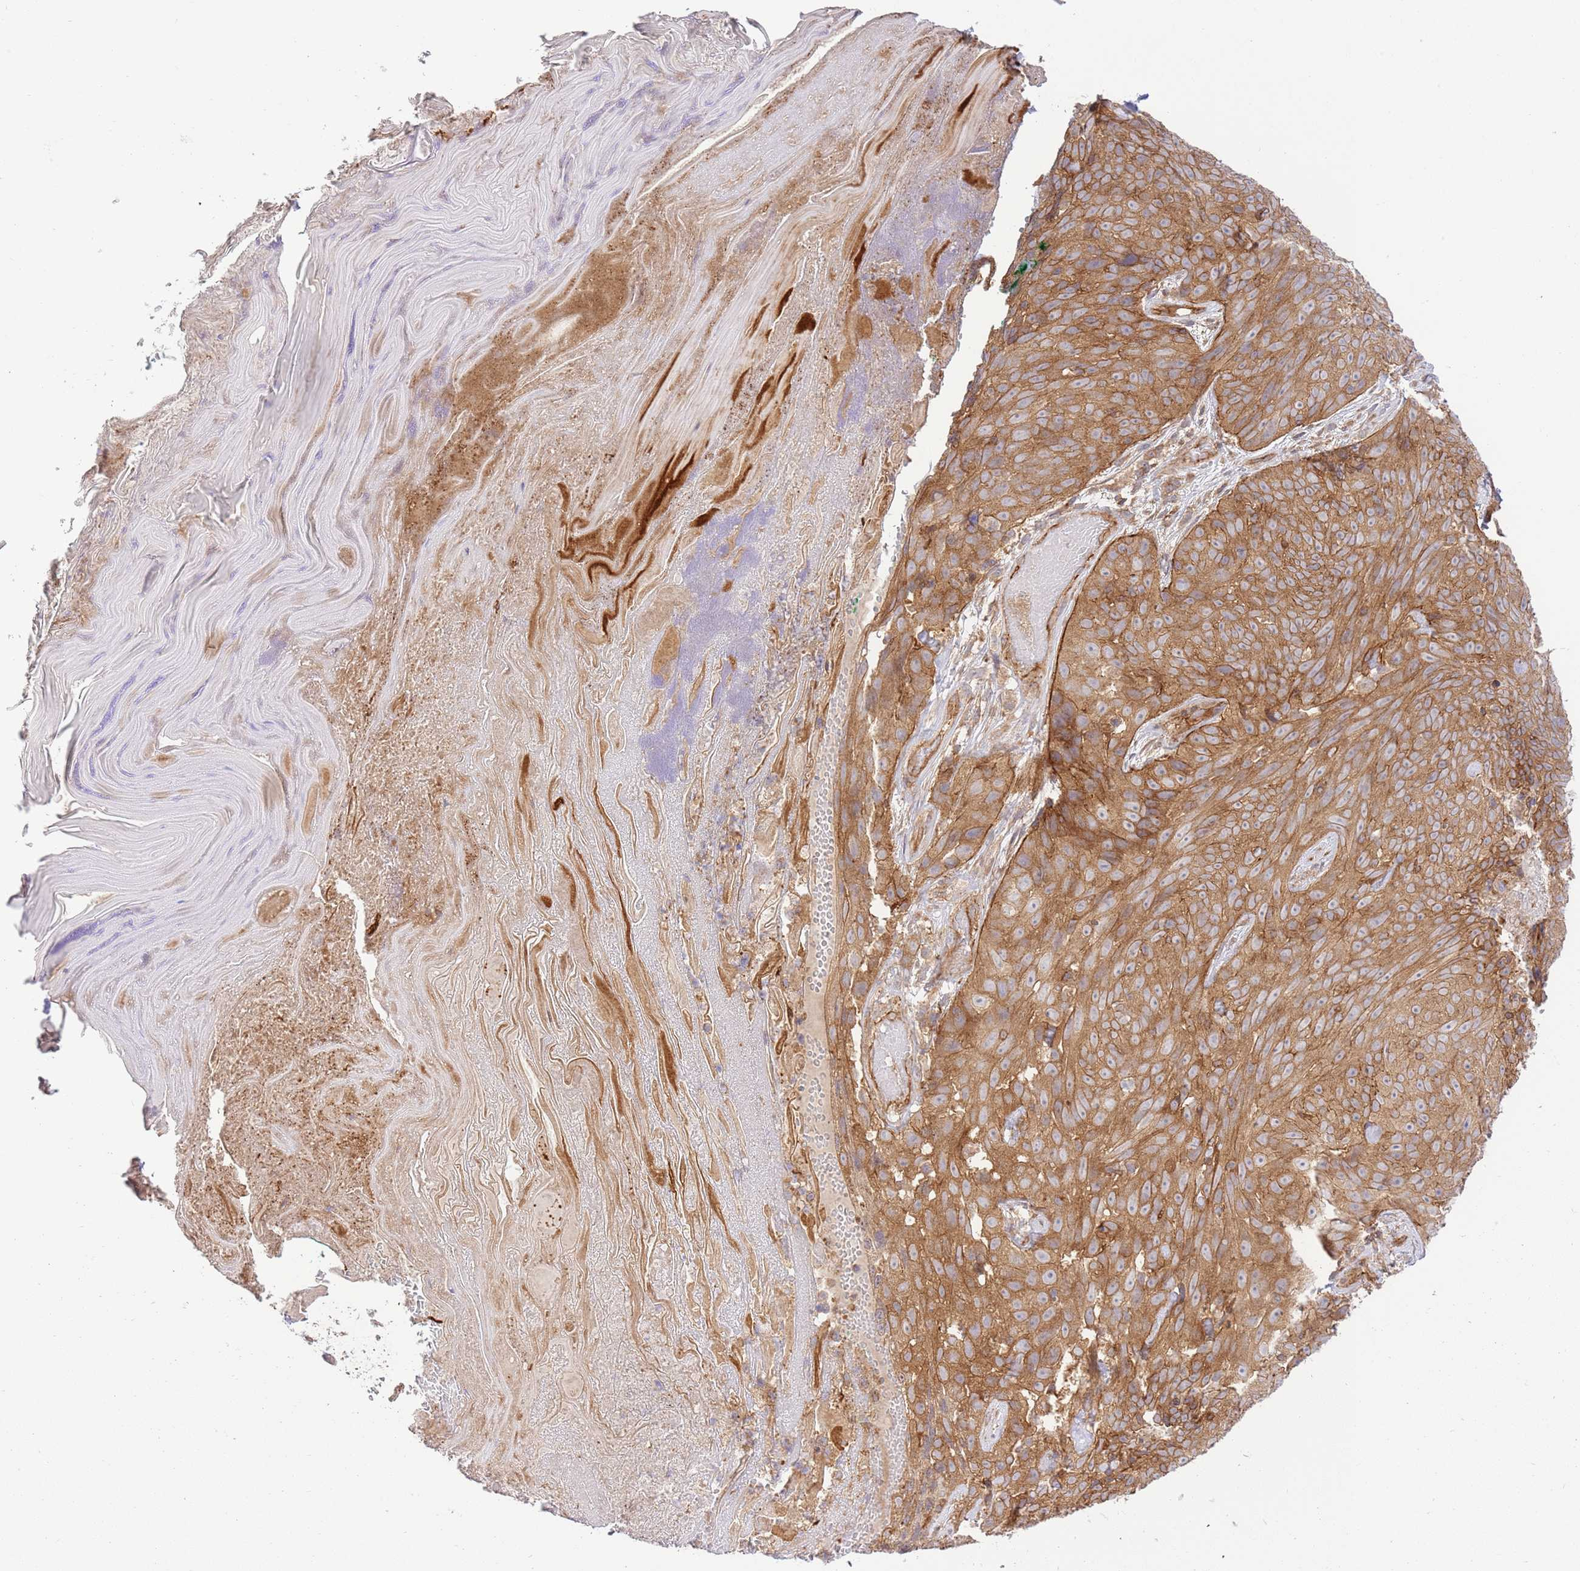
{"staining": {"intensity": "strong", "quantity": ">75%", "location": "cytoplasmic/membranous"}, "tissue": "skin cancer", "cell_type": "Tumor cells", "image_type": "cancer", "snomed": [{"axis": "morphology", "description": "Squamous cell carcinoma, NOS"}, {"axis": "topography", "description": "Skin"}], "caption": "A brown stain shows strong cytoplasmic/membranous positivity of a protein in human skin cancer tumor cells.", "gene": "EFCAB8", "patient": {"sex": "female", "age": 87}}